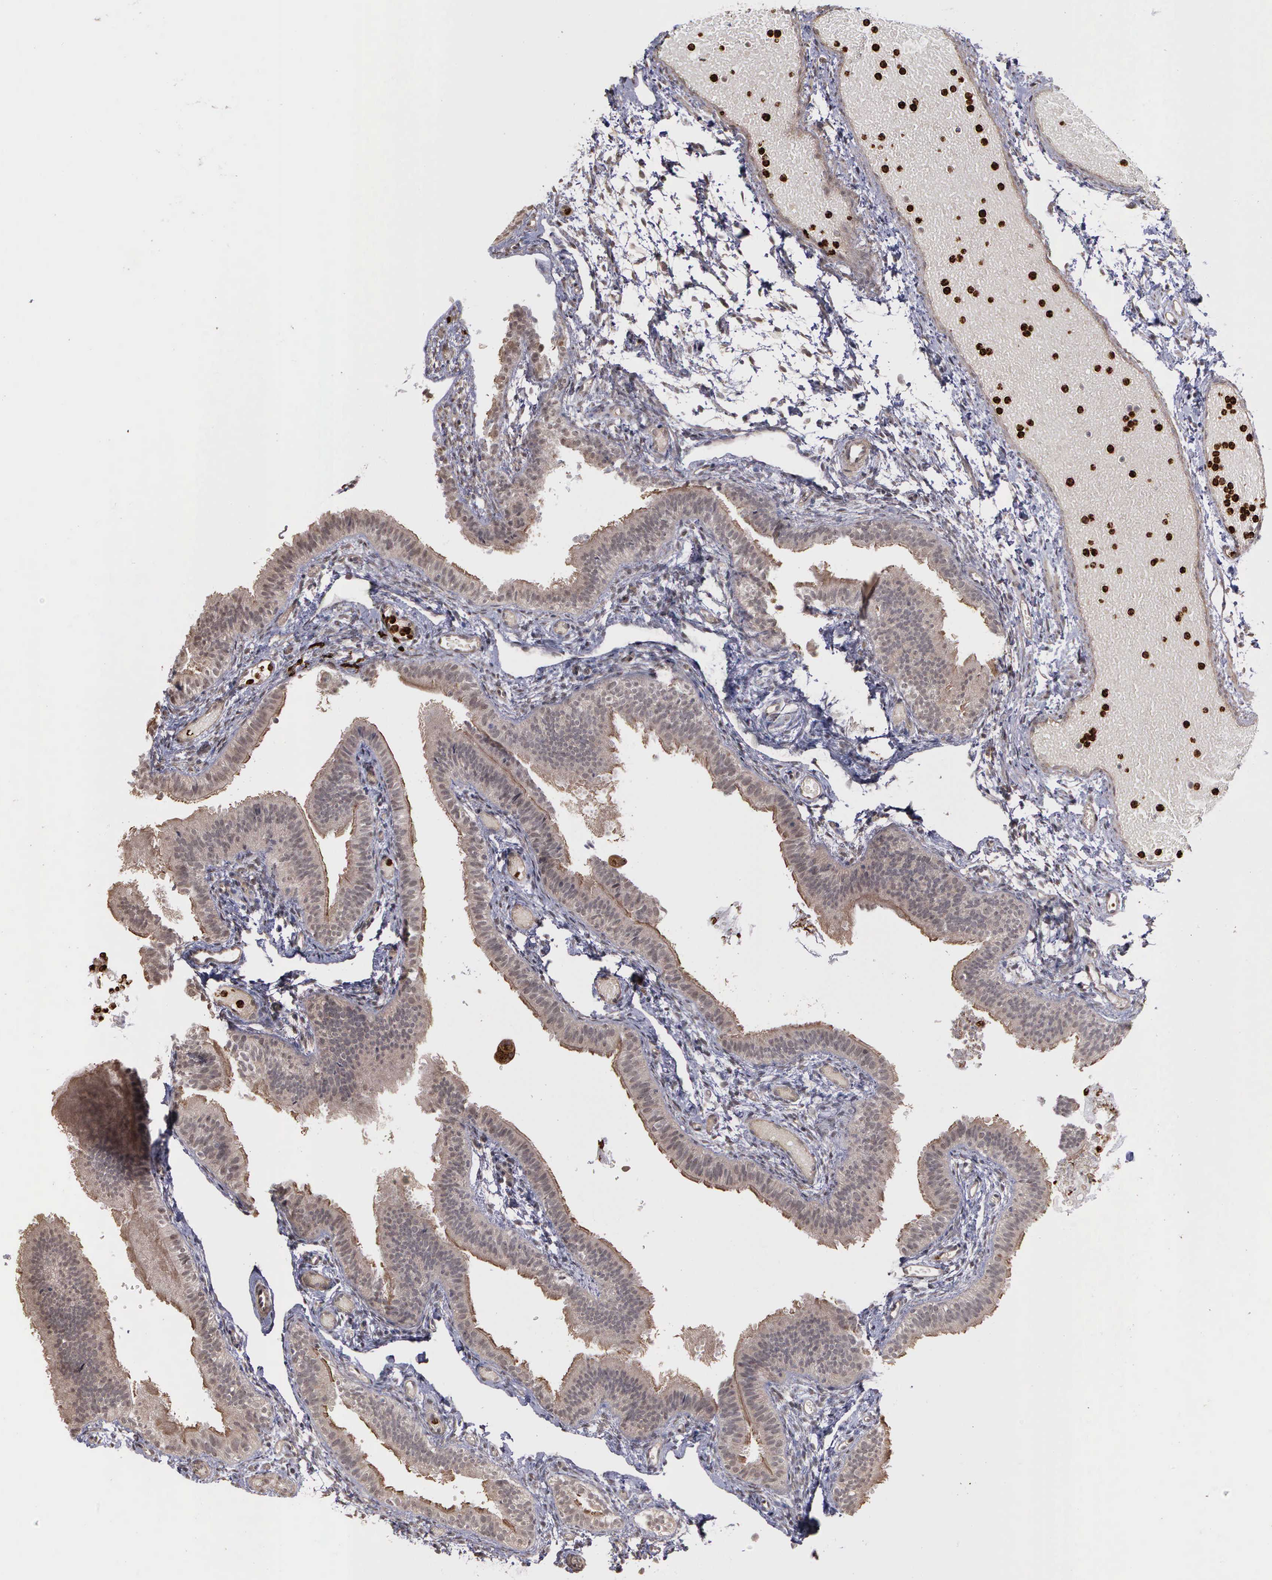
{"staining": {"intensity": "negative", "quantity": "none", "location": "none"}, "tissue": "fallopian tube", "cell_type": "Glandular cells", "image_type": "normal", "snomed": [{"axis": "morphology", "description": "Normal tissue, NOS"}, {"axis": "morphology", "description": "Dermoid, NOS"}, {"axis": "topography", "description": "Fallopian tube"}], "caption": "Immunohistochemistry (IHC) of normal human fallopian tube exhibits no expression in glandular cells. Brightfield microscopy of IHC stained with DAB (brown) and hematoxylin (blue), captured at high magnification.", "gene": "MMP9", "patient": {"sex": "female", "age": 33}}